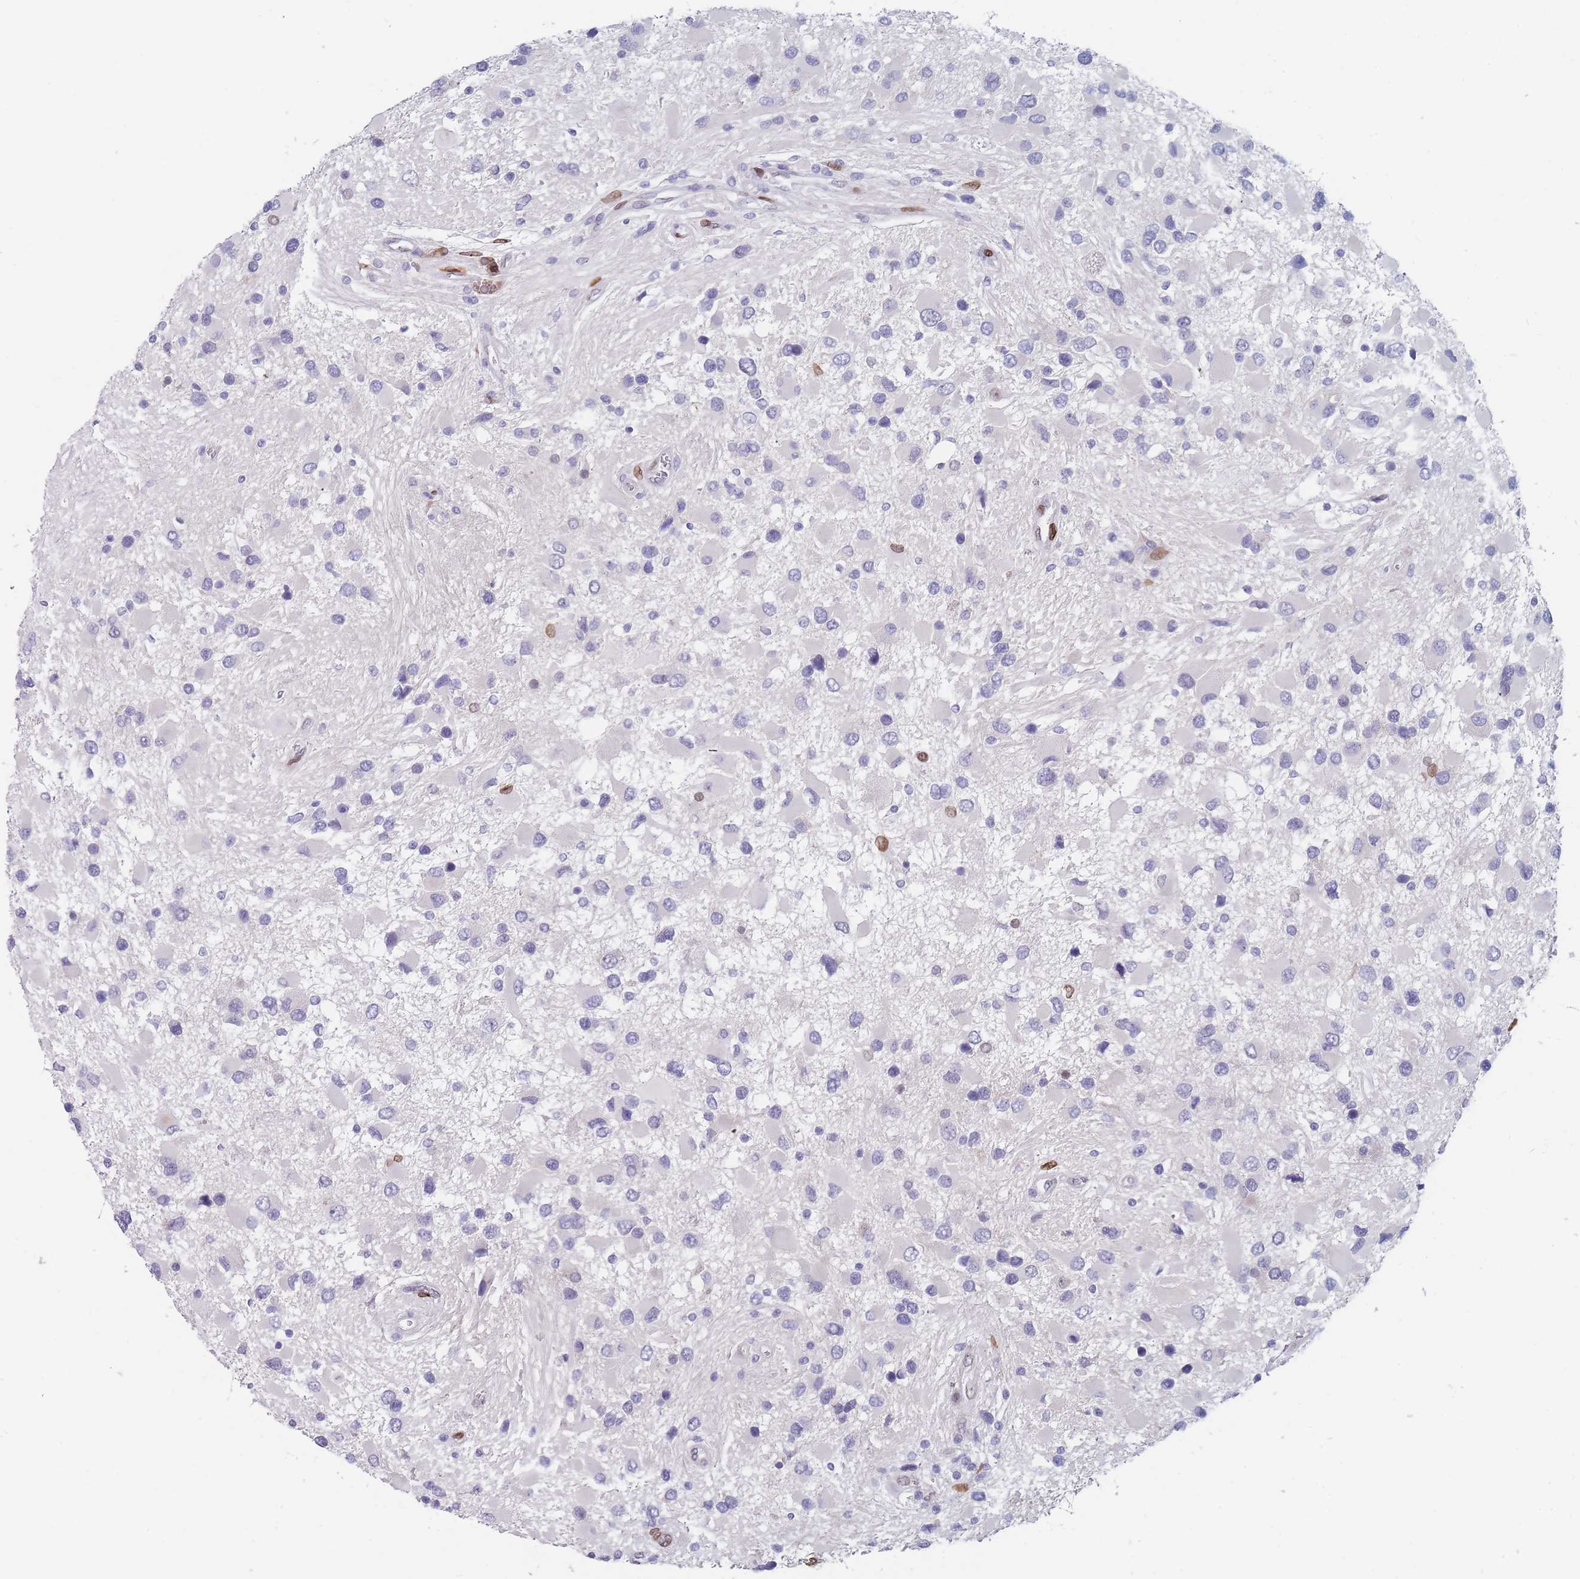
{"staining": {"intensity": "negative", "quantity": "none", "location": "none"}, "tissue": "glioma", "cell_type": "Tumor cells", "image_type": "cancer", "snomed": [{"axis": "morphology", "description": "Glioma, malignant, High grade"}, {"axis": "topography", "description": "Brain"}], "caption": "Immunohistochemistry (IHC) of human malignant glioma (high-grade) demonstrates no expression in tumor cells.", "gene": "ZBTB1", "patient": {"sex": "male", "age": 53}}